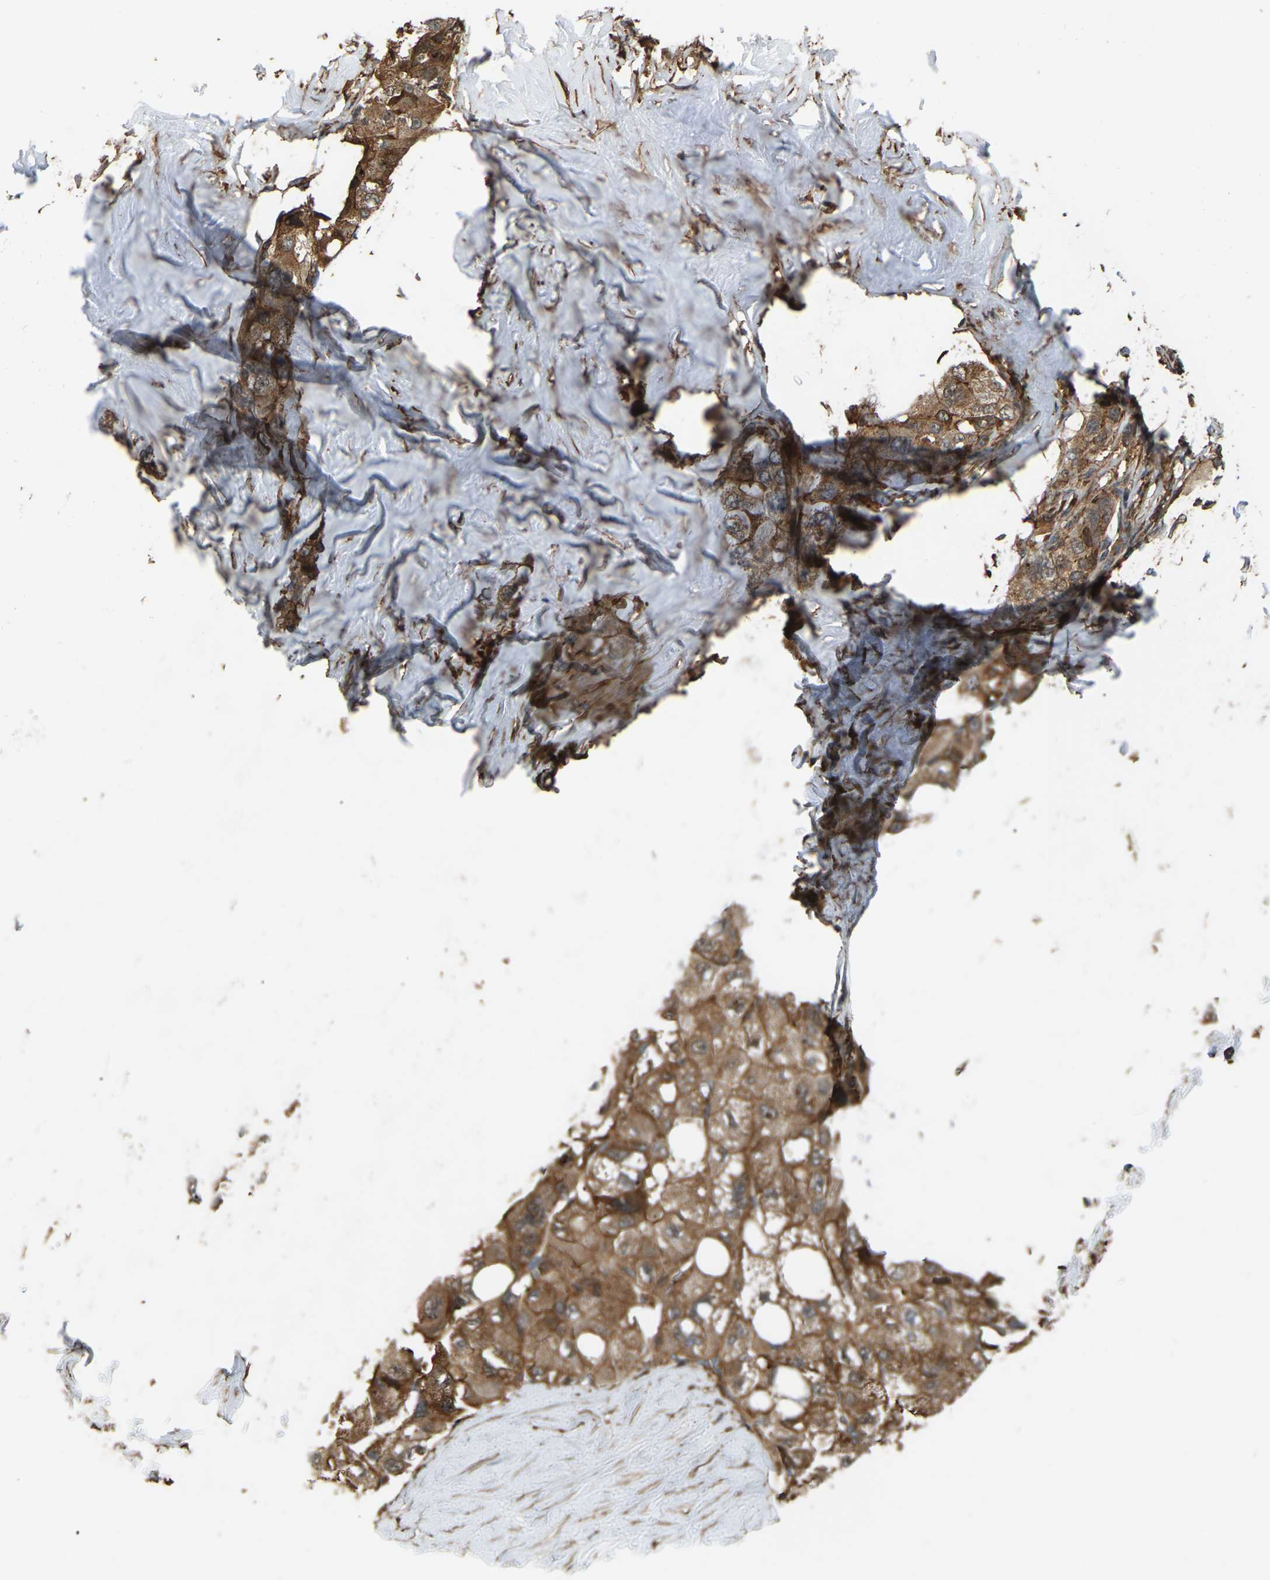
{"staining": {"intensity": "moderate", "quantity": ">75%", "location": "cytoplasmic/membranous"}, "tissue": "liver cancer", "cell_type": "Tumor cells", "image_type": "cancer", "snomed": [{"axis": "morphology", "description": "Carcinoma, Hepatocellular, NOS"}, {"axis": "topography", "description": "Liver"}], "caption": "Moderate cytoplasmic/membranous positivity for a protein is identified in approximately >75% of tumor cells of hepatocellular carcinoma (liver) using immunohistochemistry (IHC).", "gene": "SAMD9L", "patient": {"sex": "male", "age": 80}}